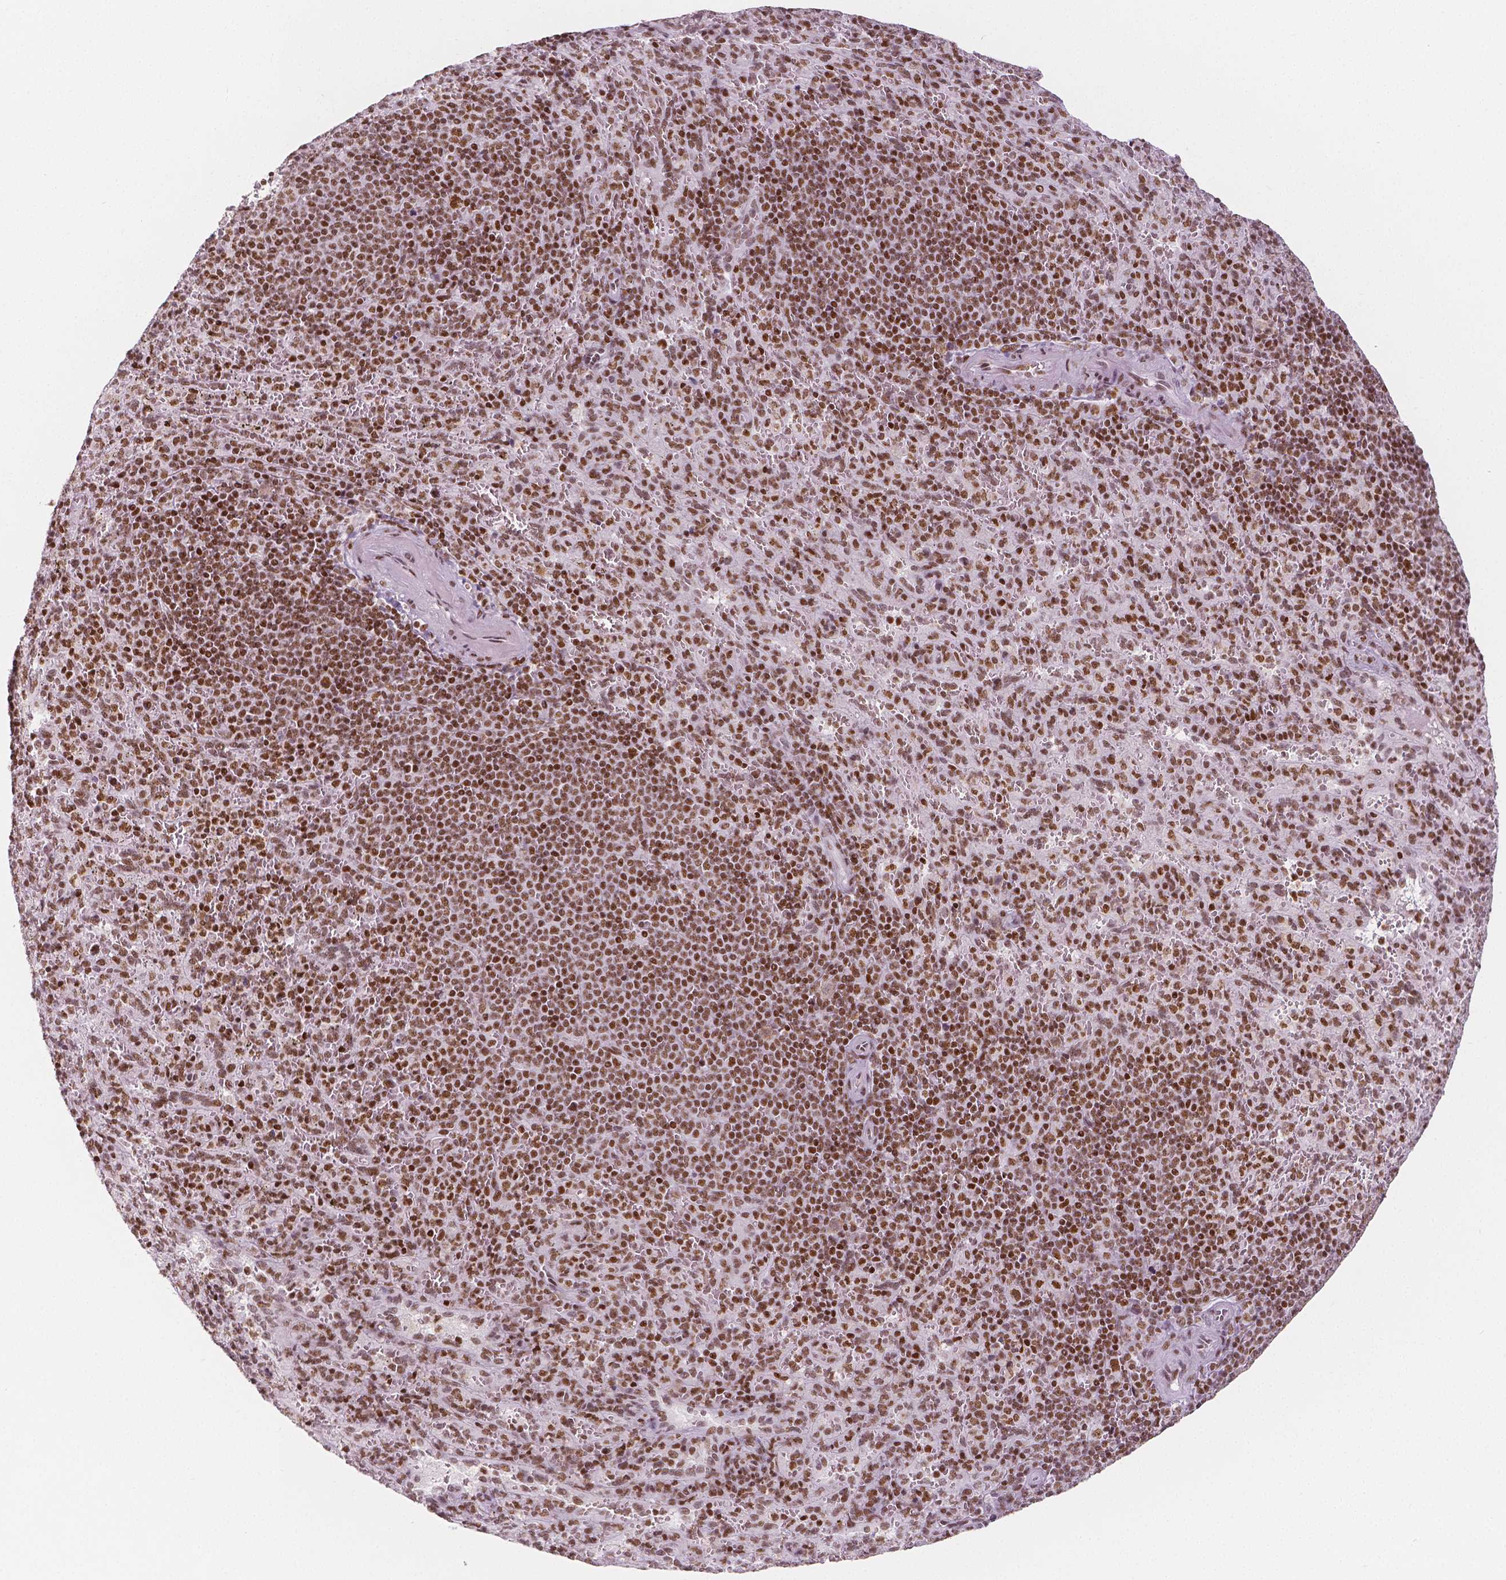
{"staining": {"intensity": "moderate", "quantity": ">75%", "location": "nuclear"}, "tissue": "spleen", "cell_type": "Cells in red pulp", "image_type": "normal", "snomed": [{"axis": "morphology", "description": "Normal tissue, NOS"}, {"axis": "topography", "description": "Spleen"}], "caption": "Approximately >75% of cells in red pulp in benign spleen display moderate nuclear protein positivity as visualized by brown immunohistochemical staining.", "gene": "HDAC1", "patient": {"sex": "male", "age": 57}}